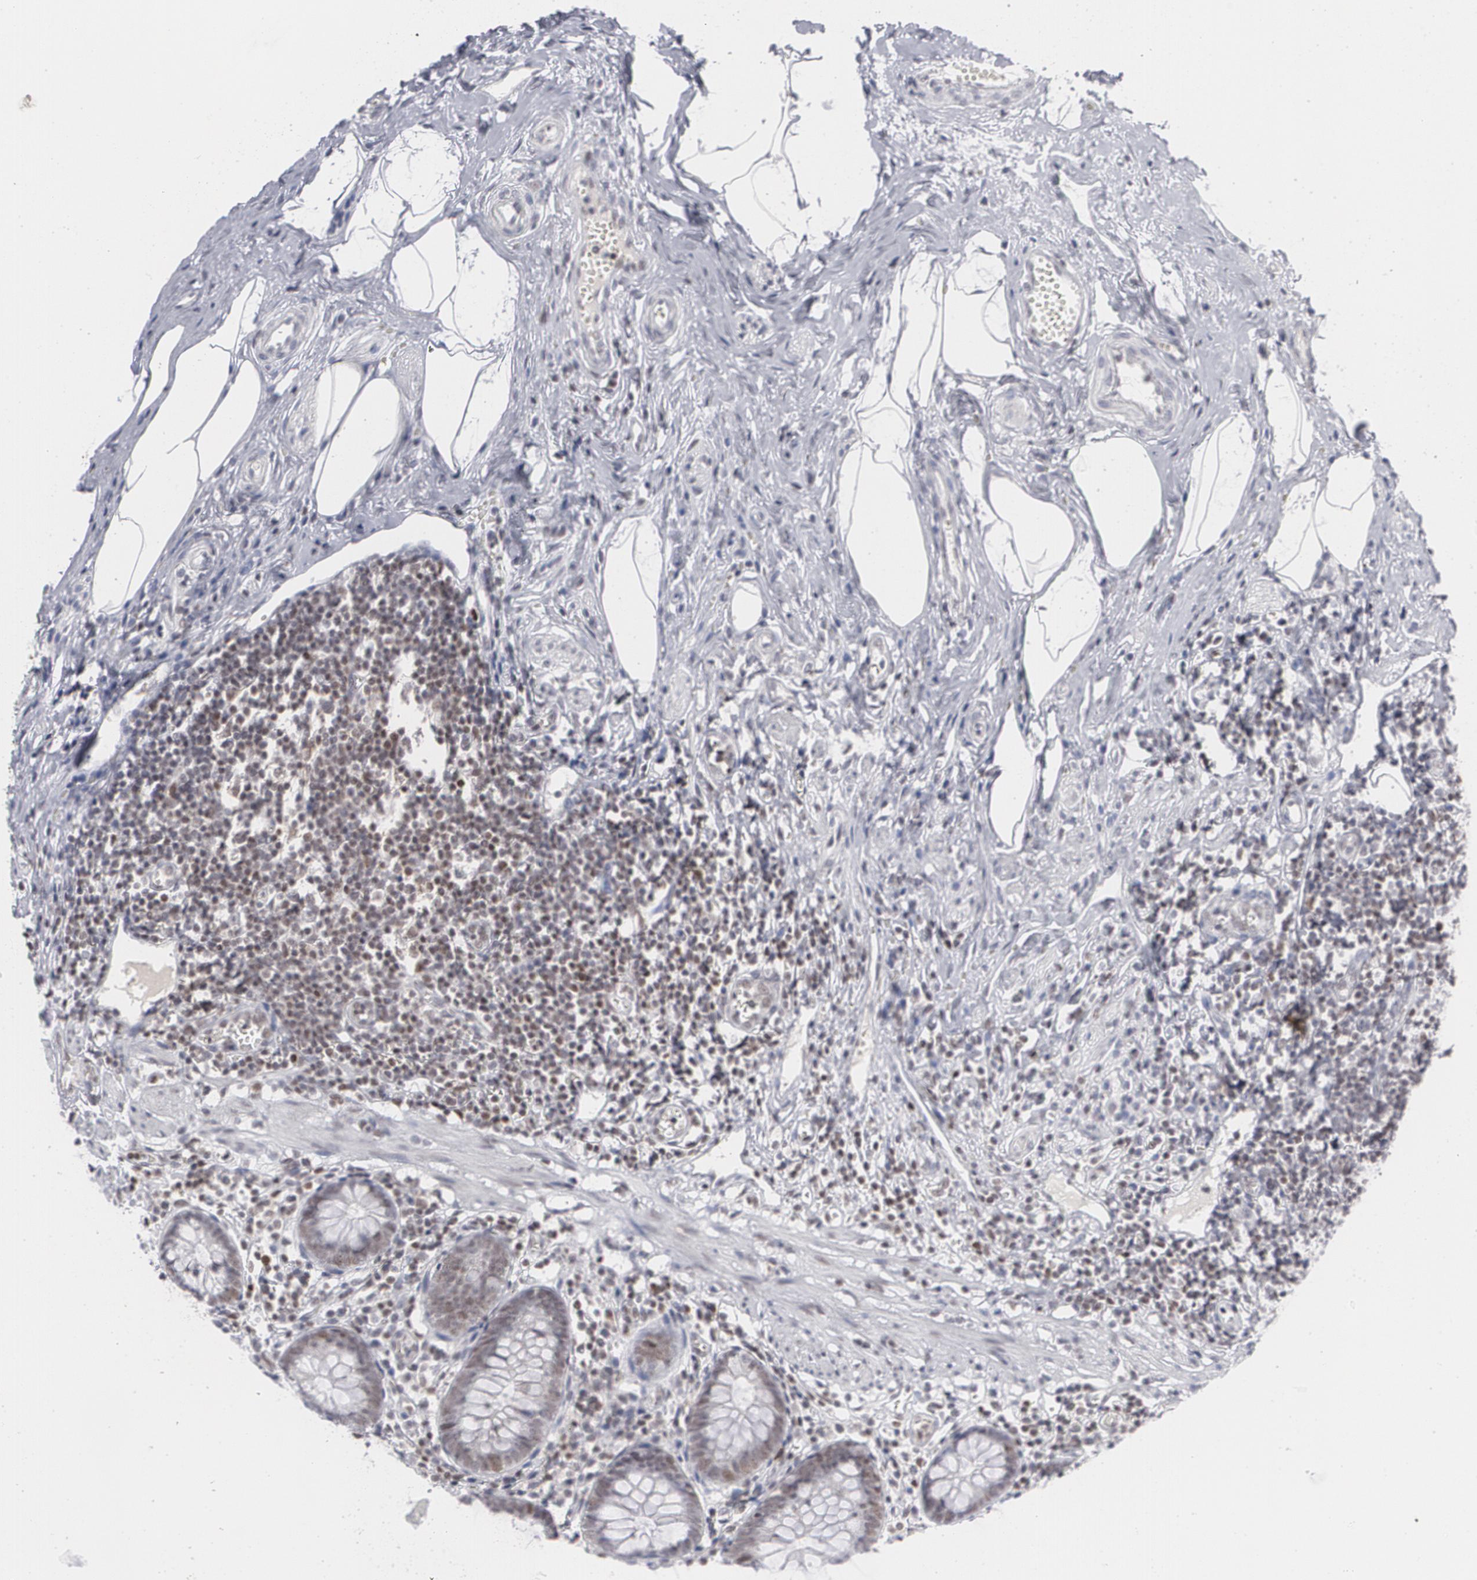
{"staining": {"intensity": "moderate", "quantity": "25%-75%", "location": "cytoplasmic/membranous,nuclear"}, "tissue": "appendix", "cell_type": "Glandular cells", "image_type": "normal", "snomed": [{"axis": "morphology", "description": "Normal tissue, NOS"}, {"axis": "topography", "description": "Appendix"}], "caption": "Moderate cytoplasmic/membranous,nuclear expression for a protein is present in about 25%-75% of glandular cells of normal appendix using immunohistochemistry (IHC).", "gene": "MCL1", "patient": {"sex": "male", "age": 38}}